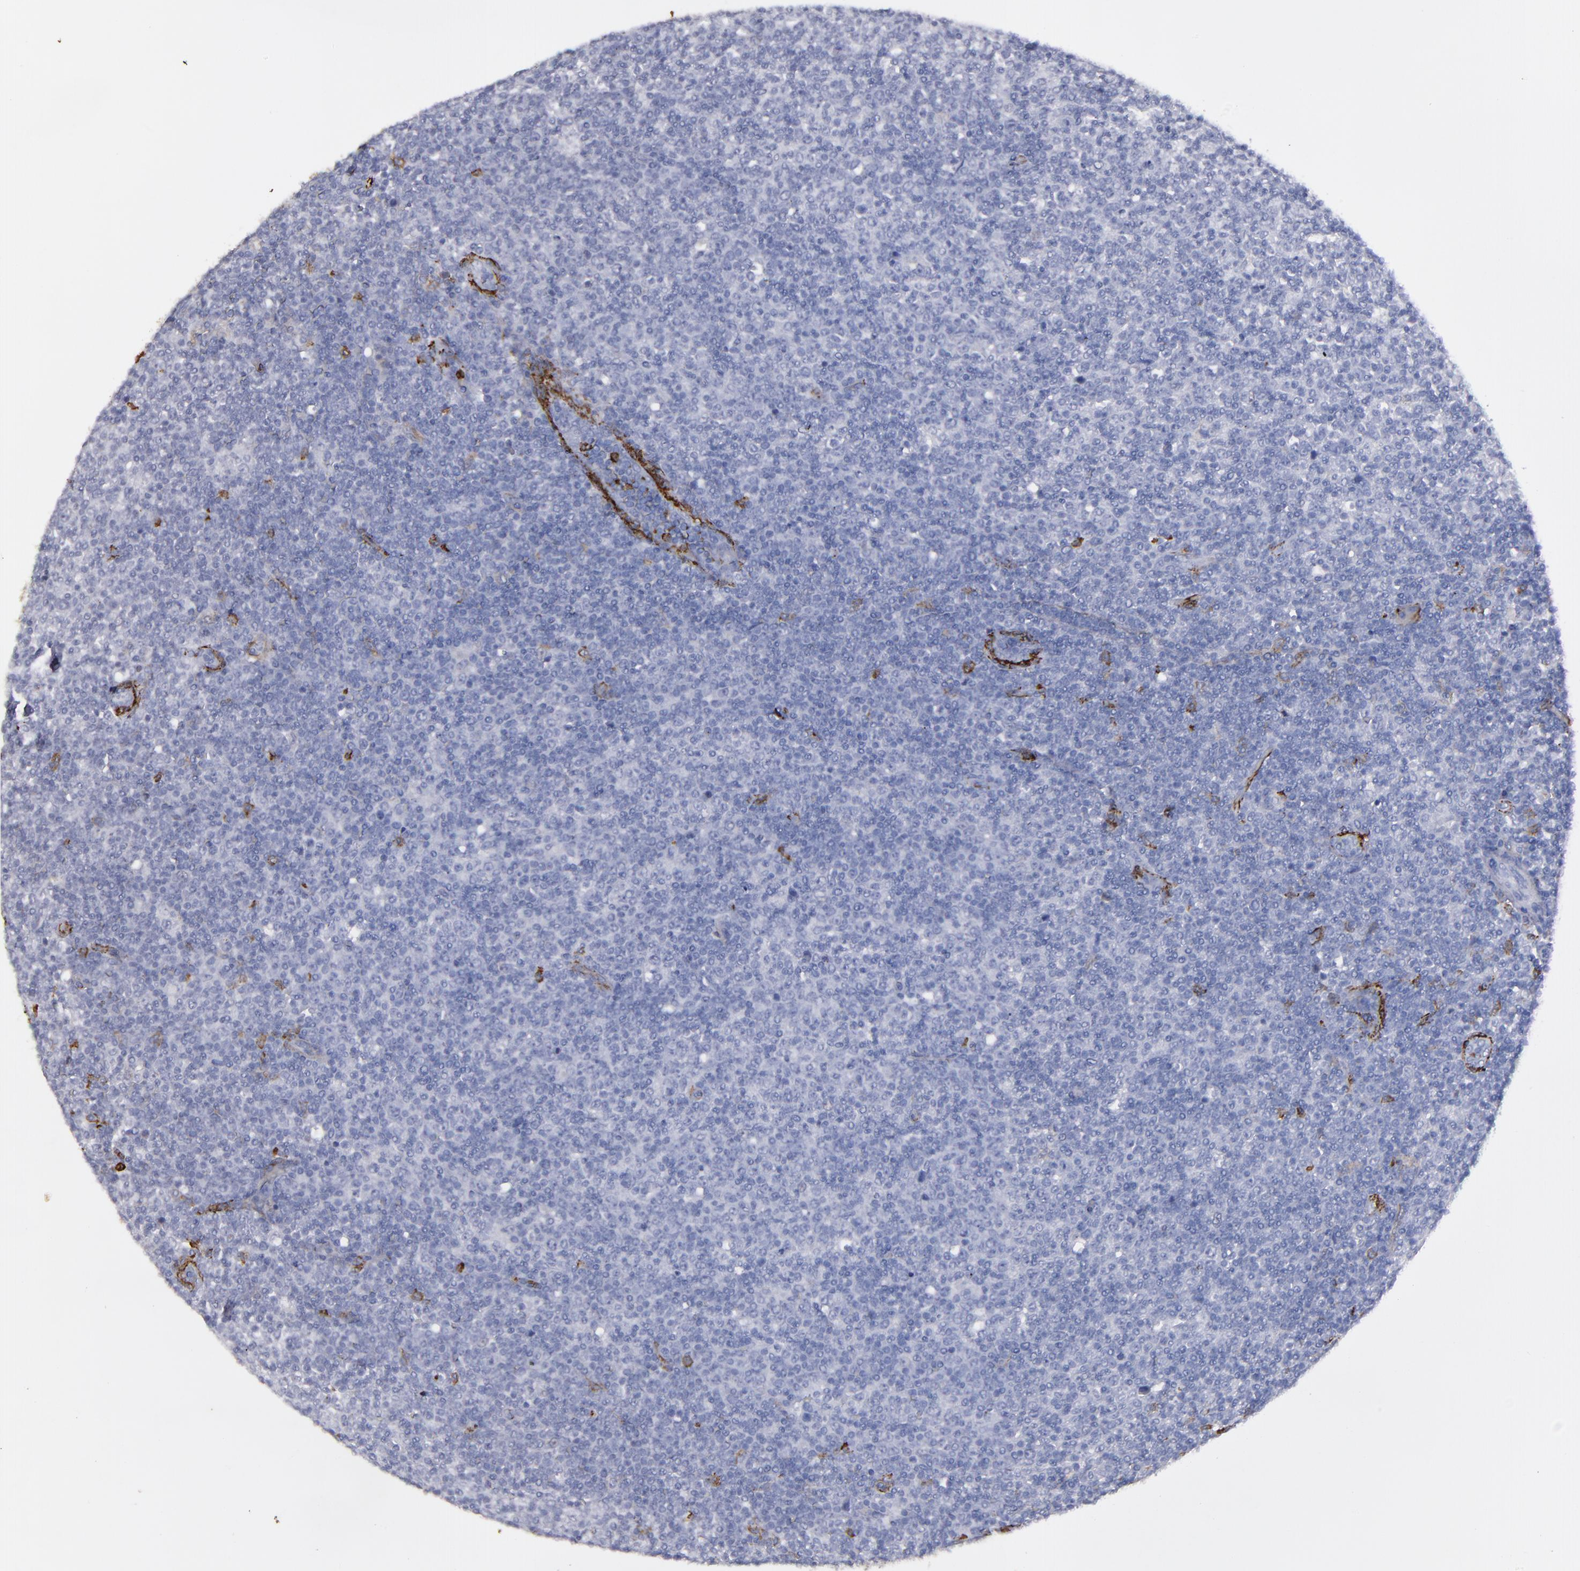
{"staining": {"intensity": "negative", "quantity": "none", "location": "none"}, "tissue": "lymphoma", "cell_type": "Tumor cells", "image_type": "cancer", "snomed": [{"axis": "morphology", "description": "Malignant lymphoma, non-Hodgkin's type, Low grade"}, {"axis": "topography", "description": "Lymph node"}], "caption": "This photomicrograph is of lymphoma stained with IHC to label a protein in brown with the nuclei are counter-stained blue. There is no staining in tumor cells.", "gene": "CD36", "patient": {"sex": "male", "age": 70}}